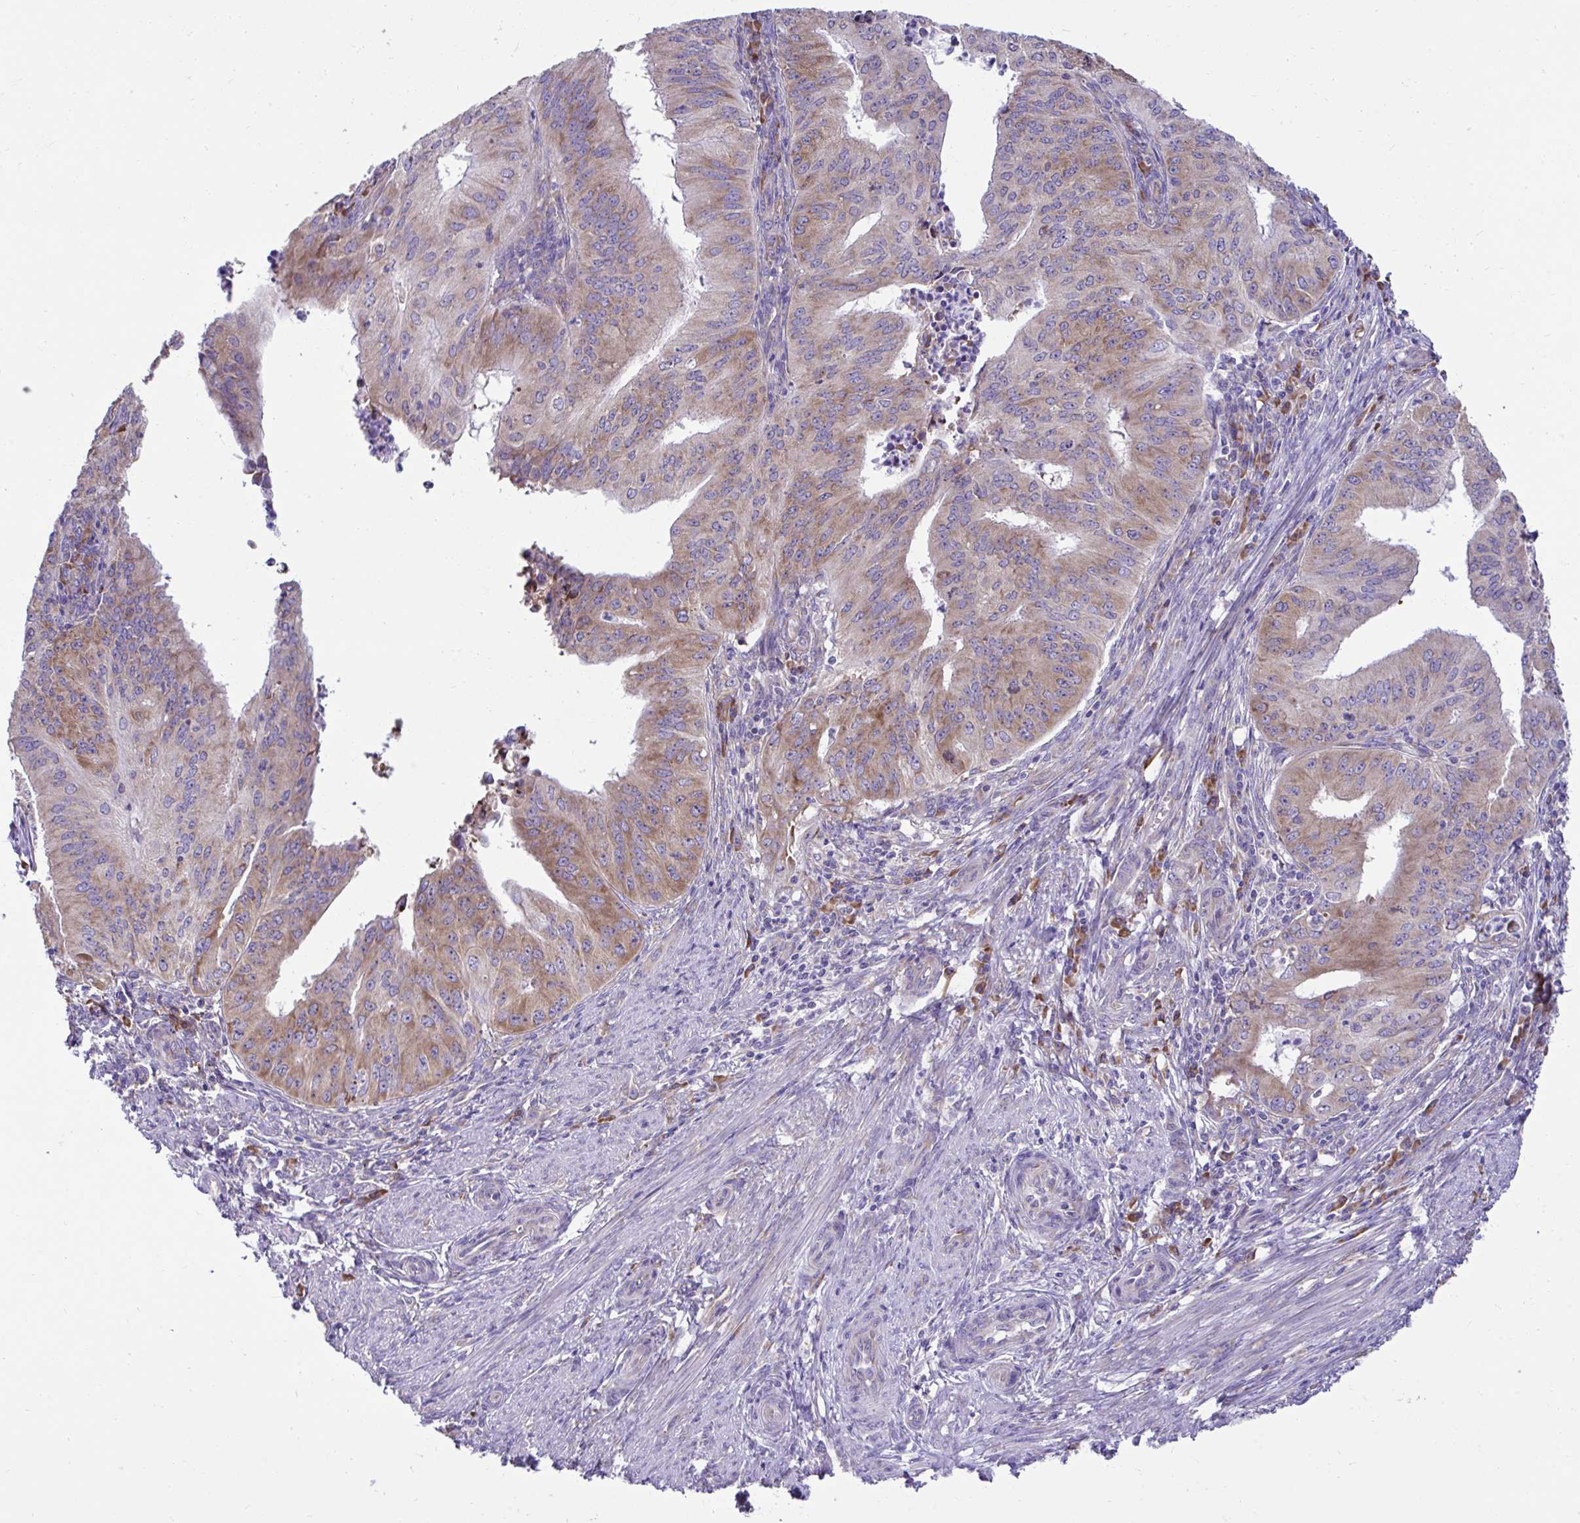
{"staining": {"intensity": "moderate", "quantity": "25%-75%", "location": "cytoplasmic/membranous"}, "tissue": "endometrial cancer", "cell_type": "Tumor cells", "image_type": "cancer", "snomed": [{"axis": "morphology", "description": "Adenocarcinoma, NOS"}, {"axis": "topography", "description": "Endometrium"}], "caption": "A brown stain labels moderate cytoplasmic/membranous positivity of a protein in endometrial cancer (adenocarcinoma) tumor cells.", "gene": "RPL7", "patient": {"sex": "female", "age": 50}}